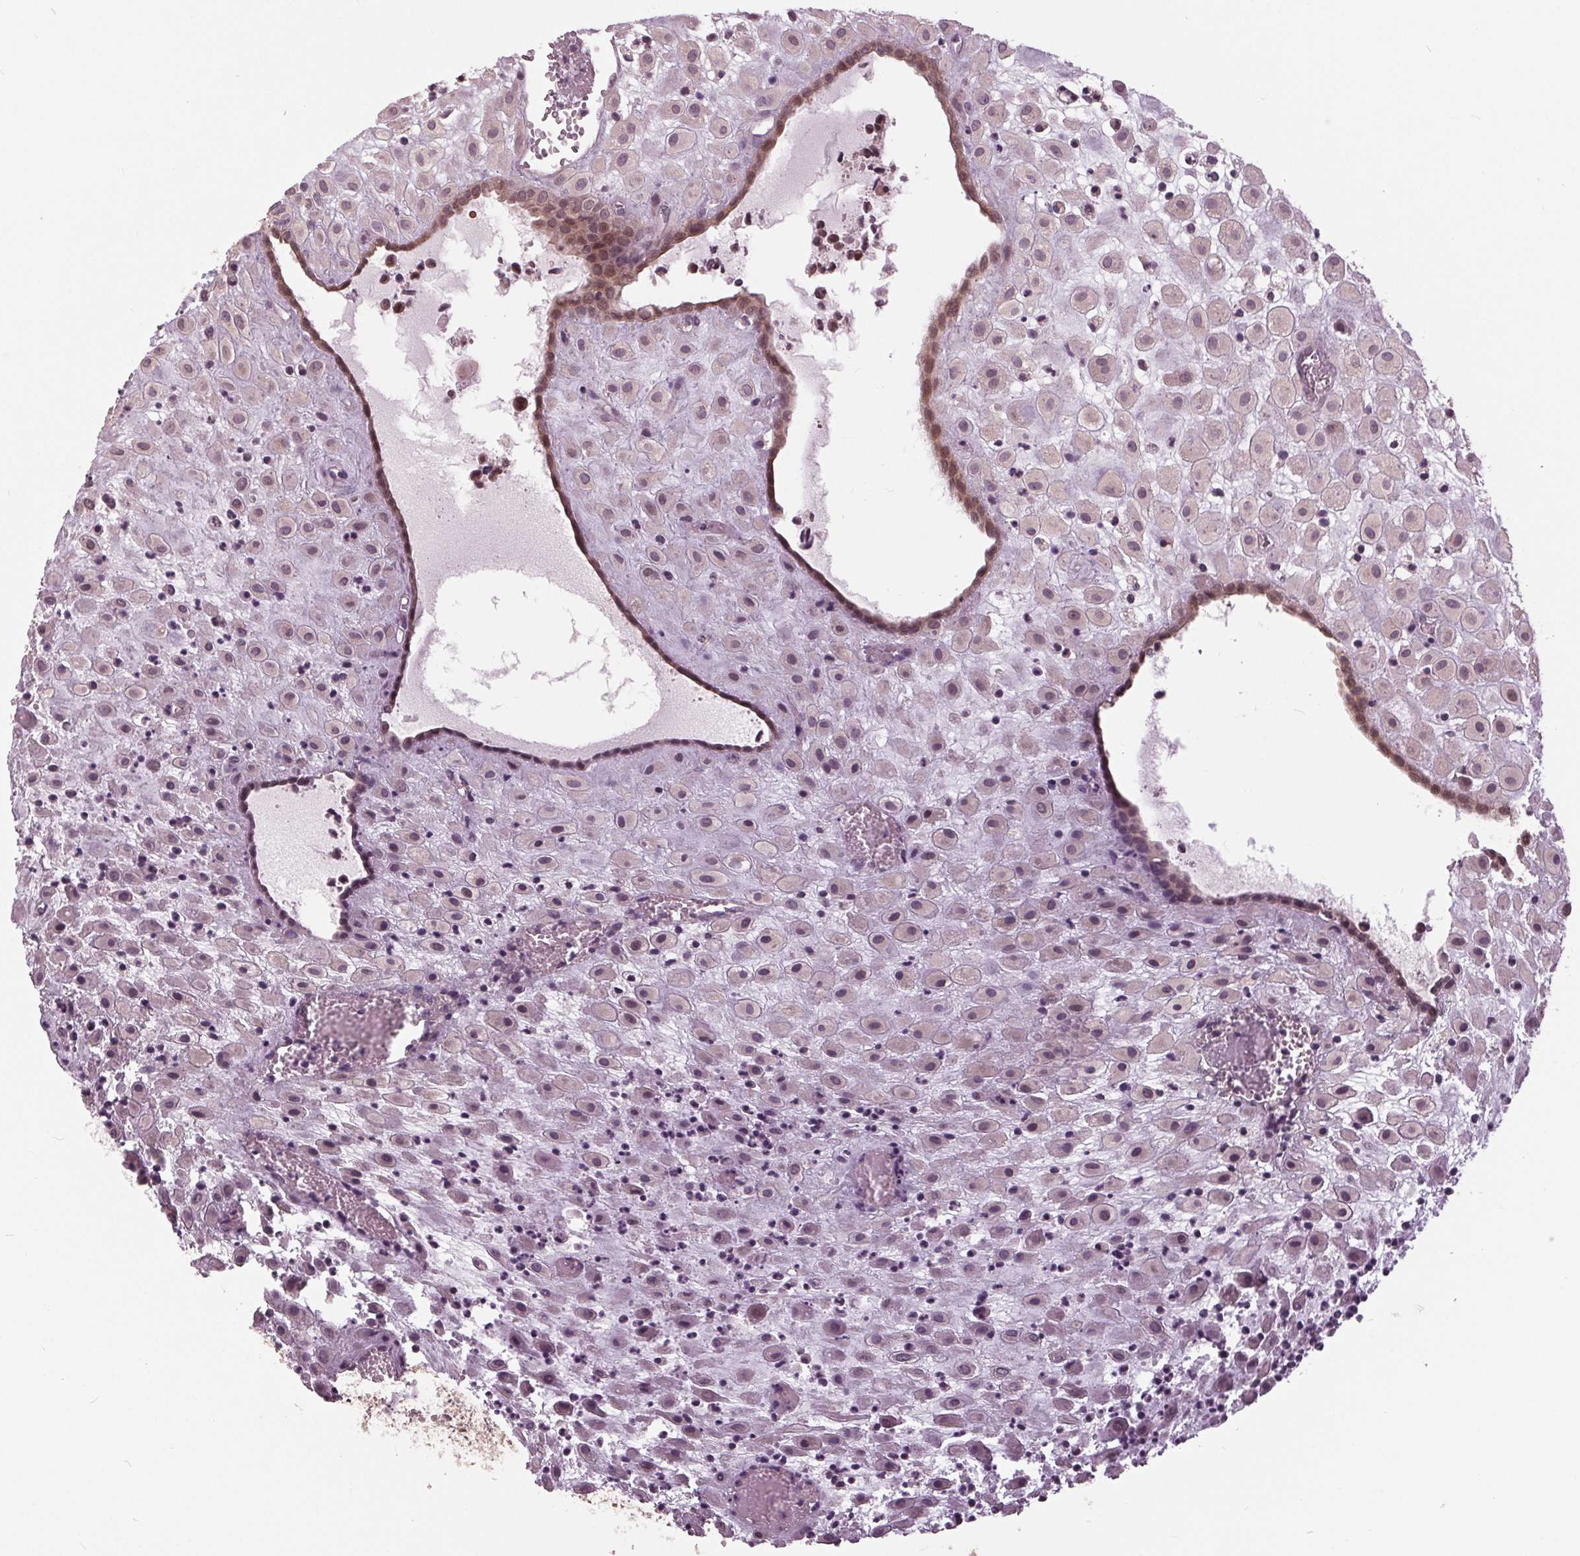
{"staining": {"intensity": "negative", "quantity": "none", "location": "none"}, "tissue": "placenta", "cell_type": "Decidual cells", "image_type": "normal", "snomed": [{"axis": "morphology", "description": "Normal tissue, NOS"}, {"axis": "topography", "description": "Placenta"}], "caption": "IHC of unremarkable placenta shows no expression in decidual cells. (DAB immunohistochemistry (IHC), high magnification).", "gene": "SIGLEC6", "patient": {"sex": "female", "age": 24}}